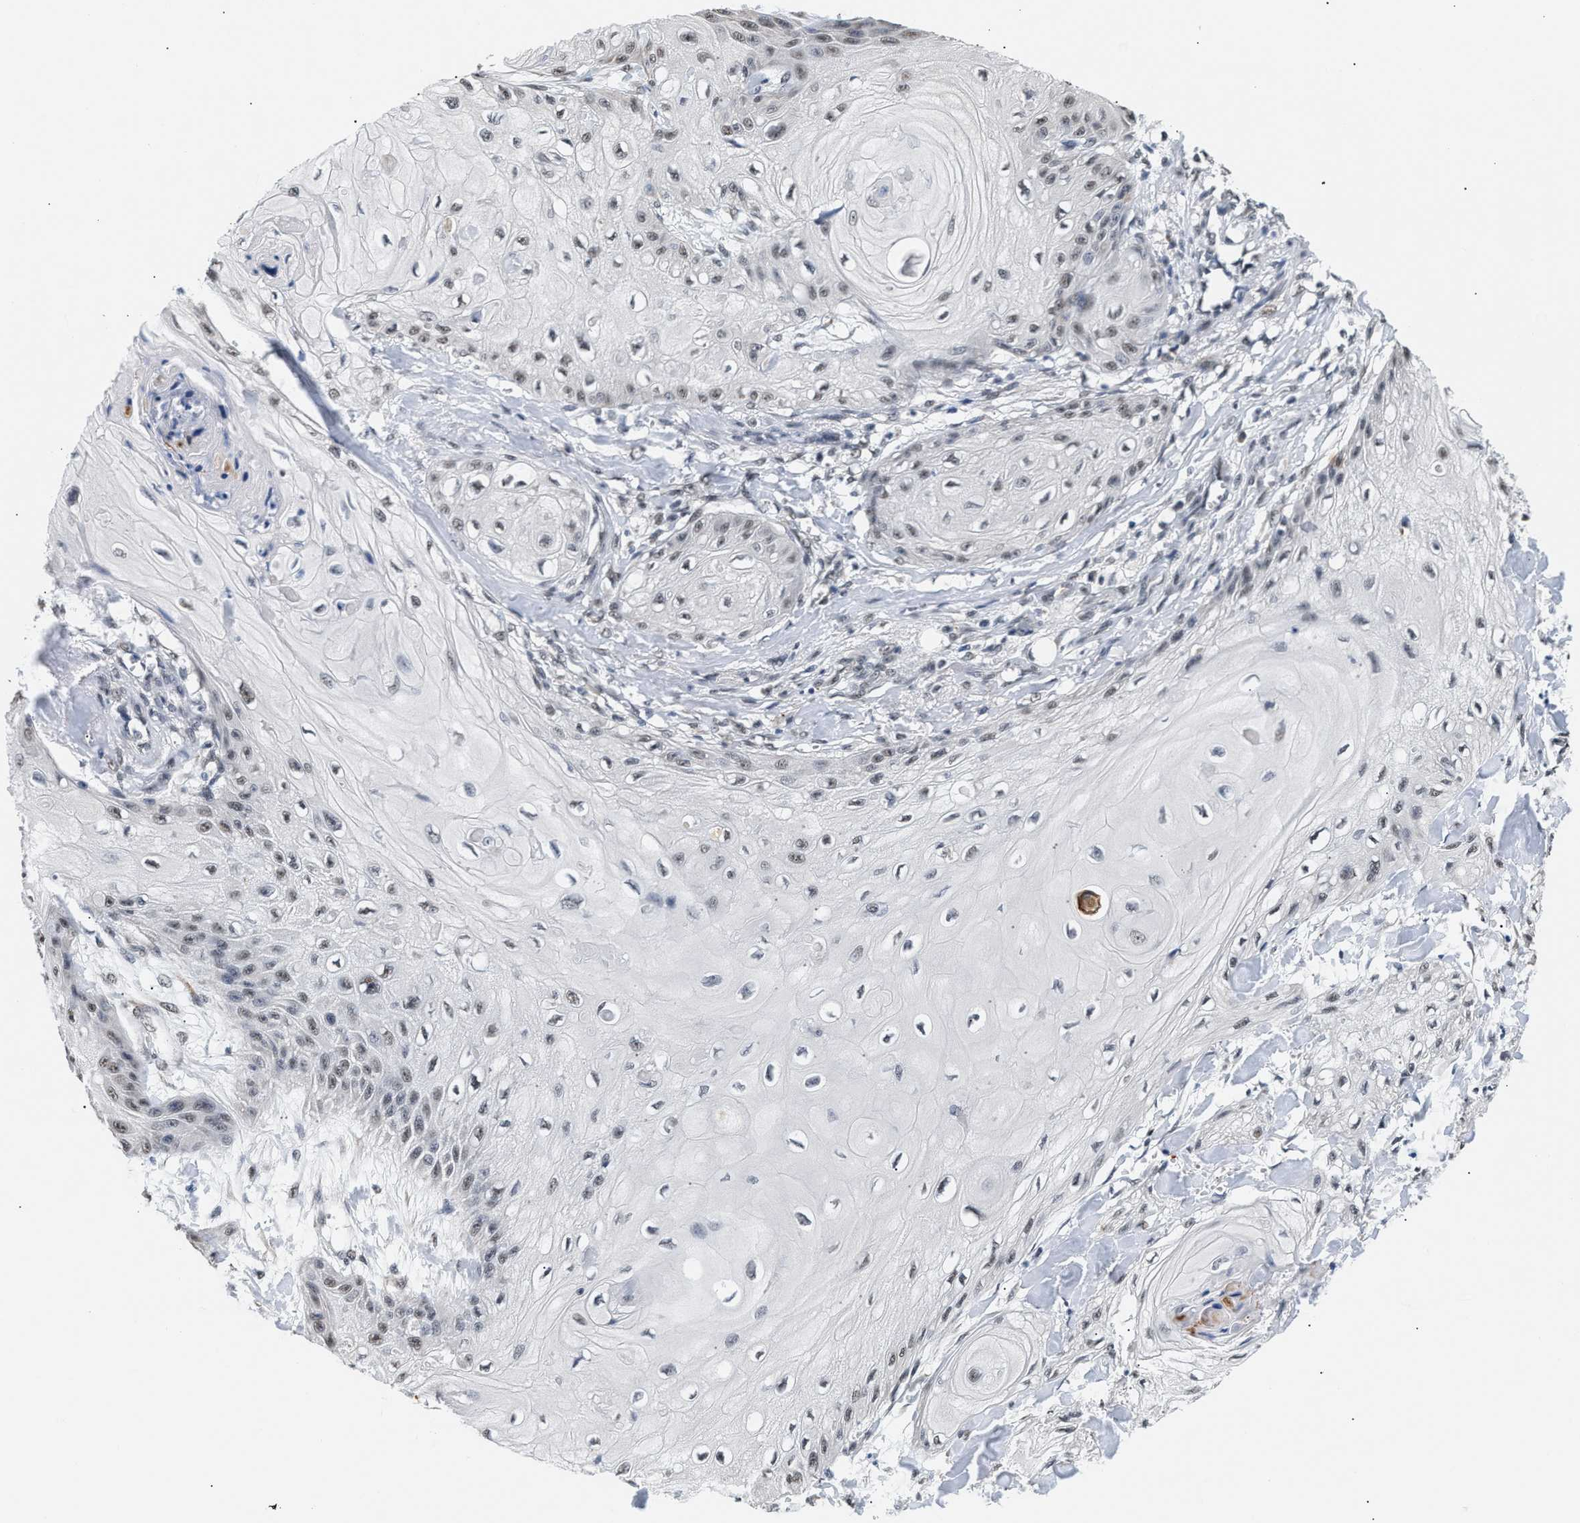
{"staining": {"intensity": "weak", "quantity": "25%-75%", "location": "nuclear"}, "tissue": "skin cancer", "cell_type": "Tumor cells", "image_type": "cancer", "snomed": [{"axis": "morphology", "description": "Squamous cell carcinoma, NOS"}, {"axis": "topography", "description": "Skin"}], "caption": "Approximately 25%-75% of tumor cells in human skin cancer reveal weak nuclear protein expression as visualized by brown immunohistochemical staining.", "gene": "THOC1", "patient": {"sex": "male", "age": 74}}